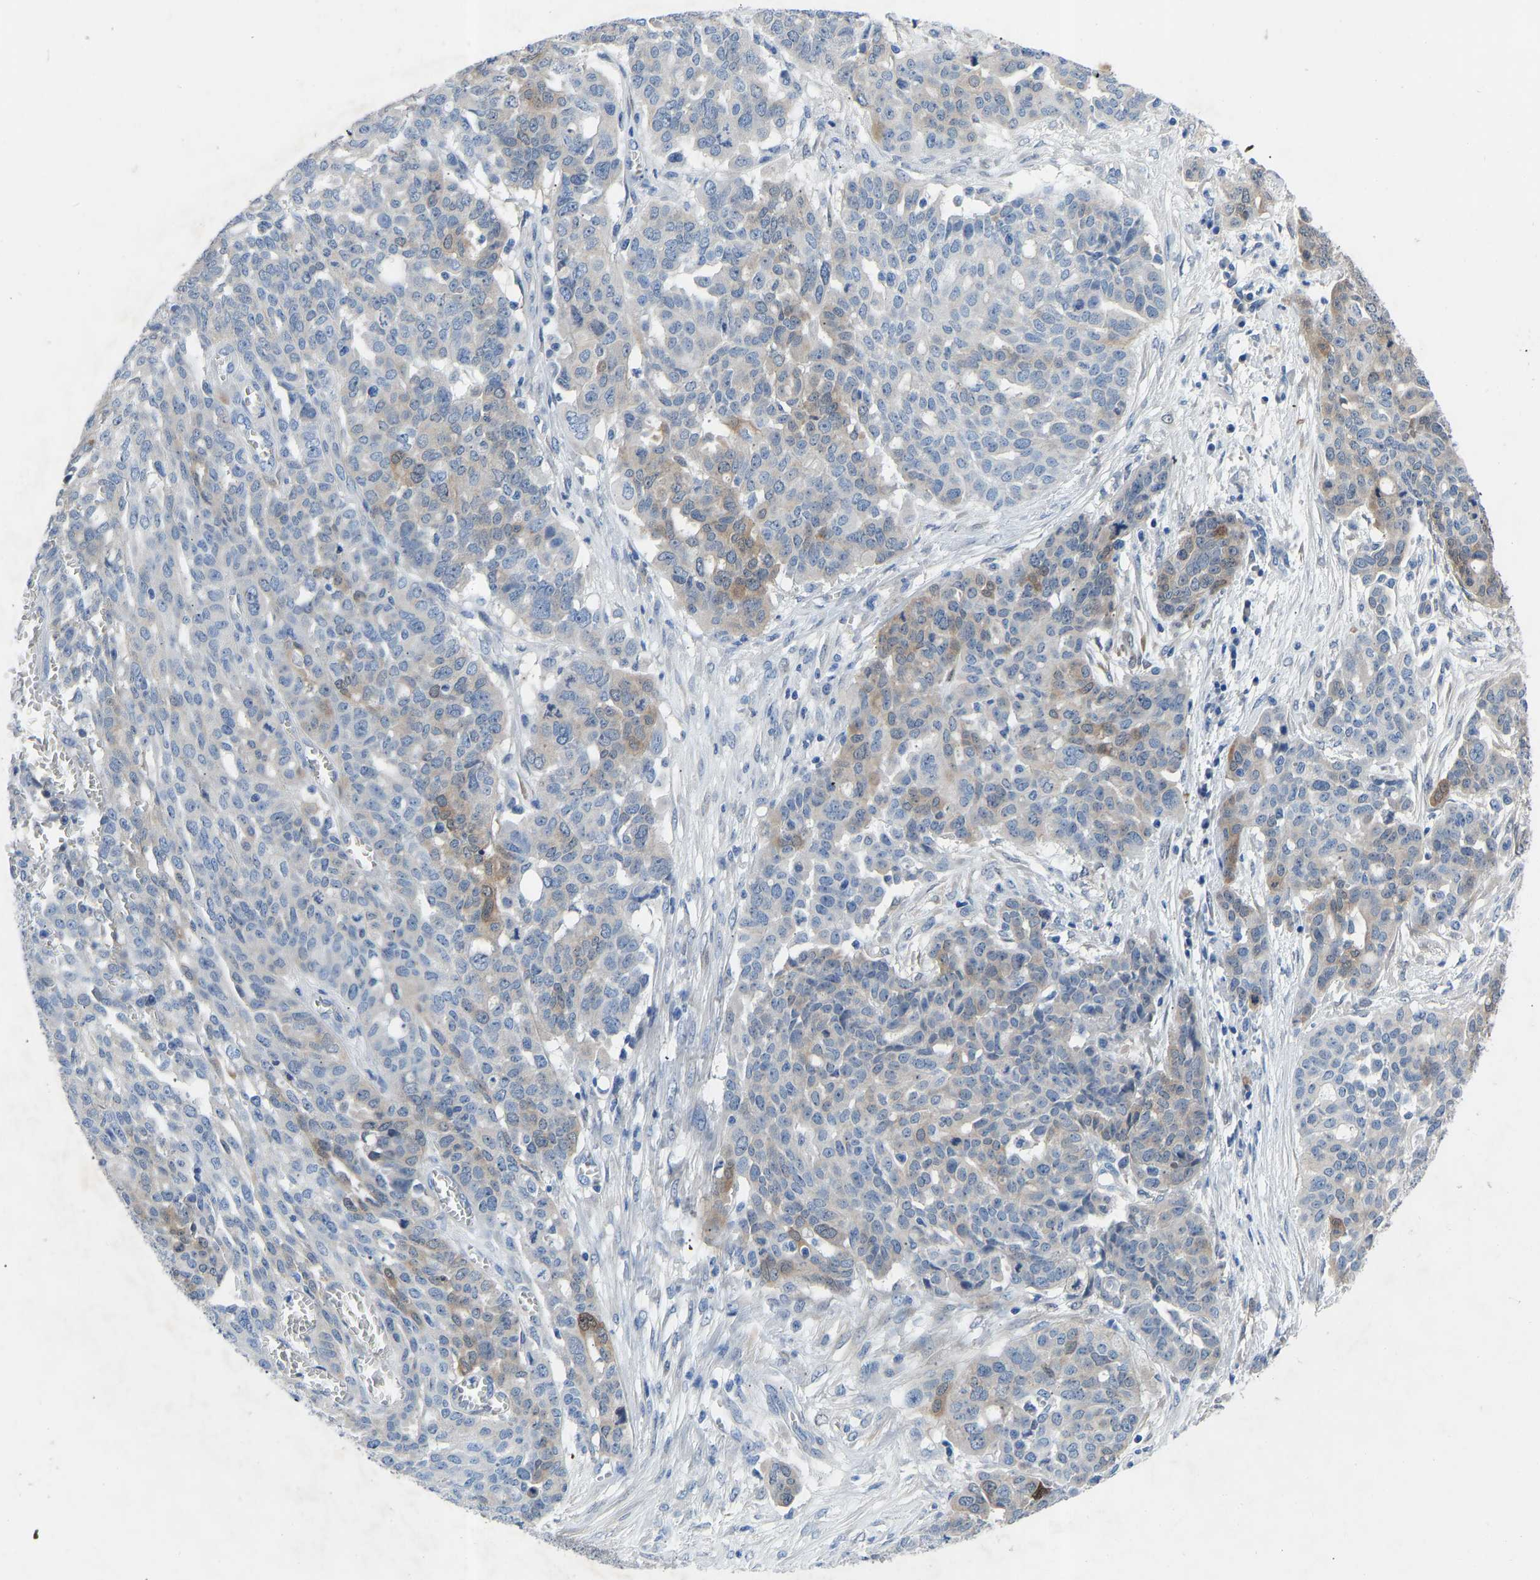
{"staining": {"intensity": "moderate", "quantity": "<25%", "location": "cytoplasmic/membranous"}, "tissue": "ovarian cancer", "cell_type": "Tumor cells", "image_type": "cancer", "snomed": [{"axis": "morphology", "description": "Cystadenocarcinoma, serous, NOS"}, {"axis": "topography", "description": "Soft tissue"}, {"axis": "topography", "description": "Ovary"}], "caption": "Ovarian cancer was stained to show a protein in brown. There is low levels of moderate cytoplasmic/membranous staining in about <25% of tumor cells.", "gene": "RBP1", "patient": {"sex": "female", "age": 57}}